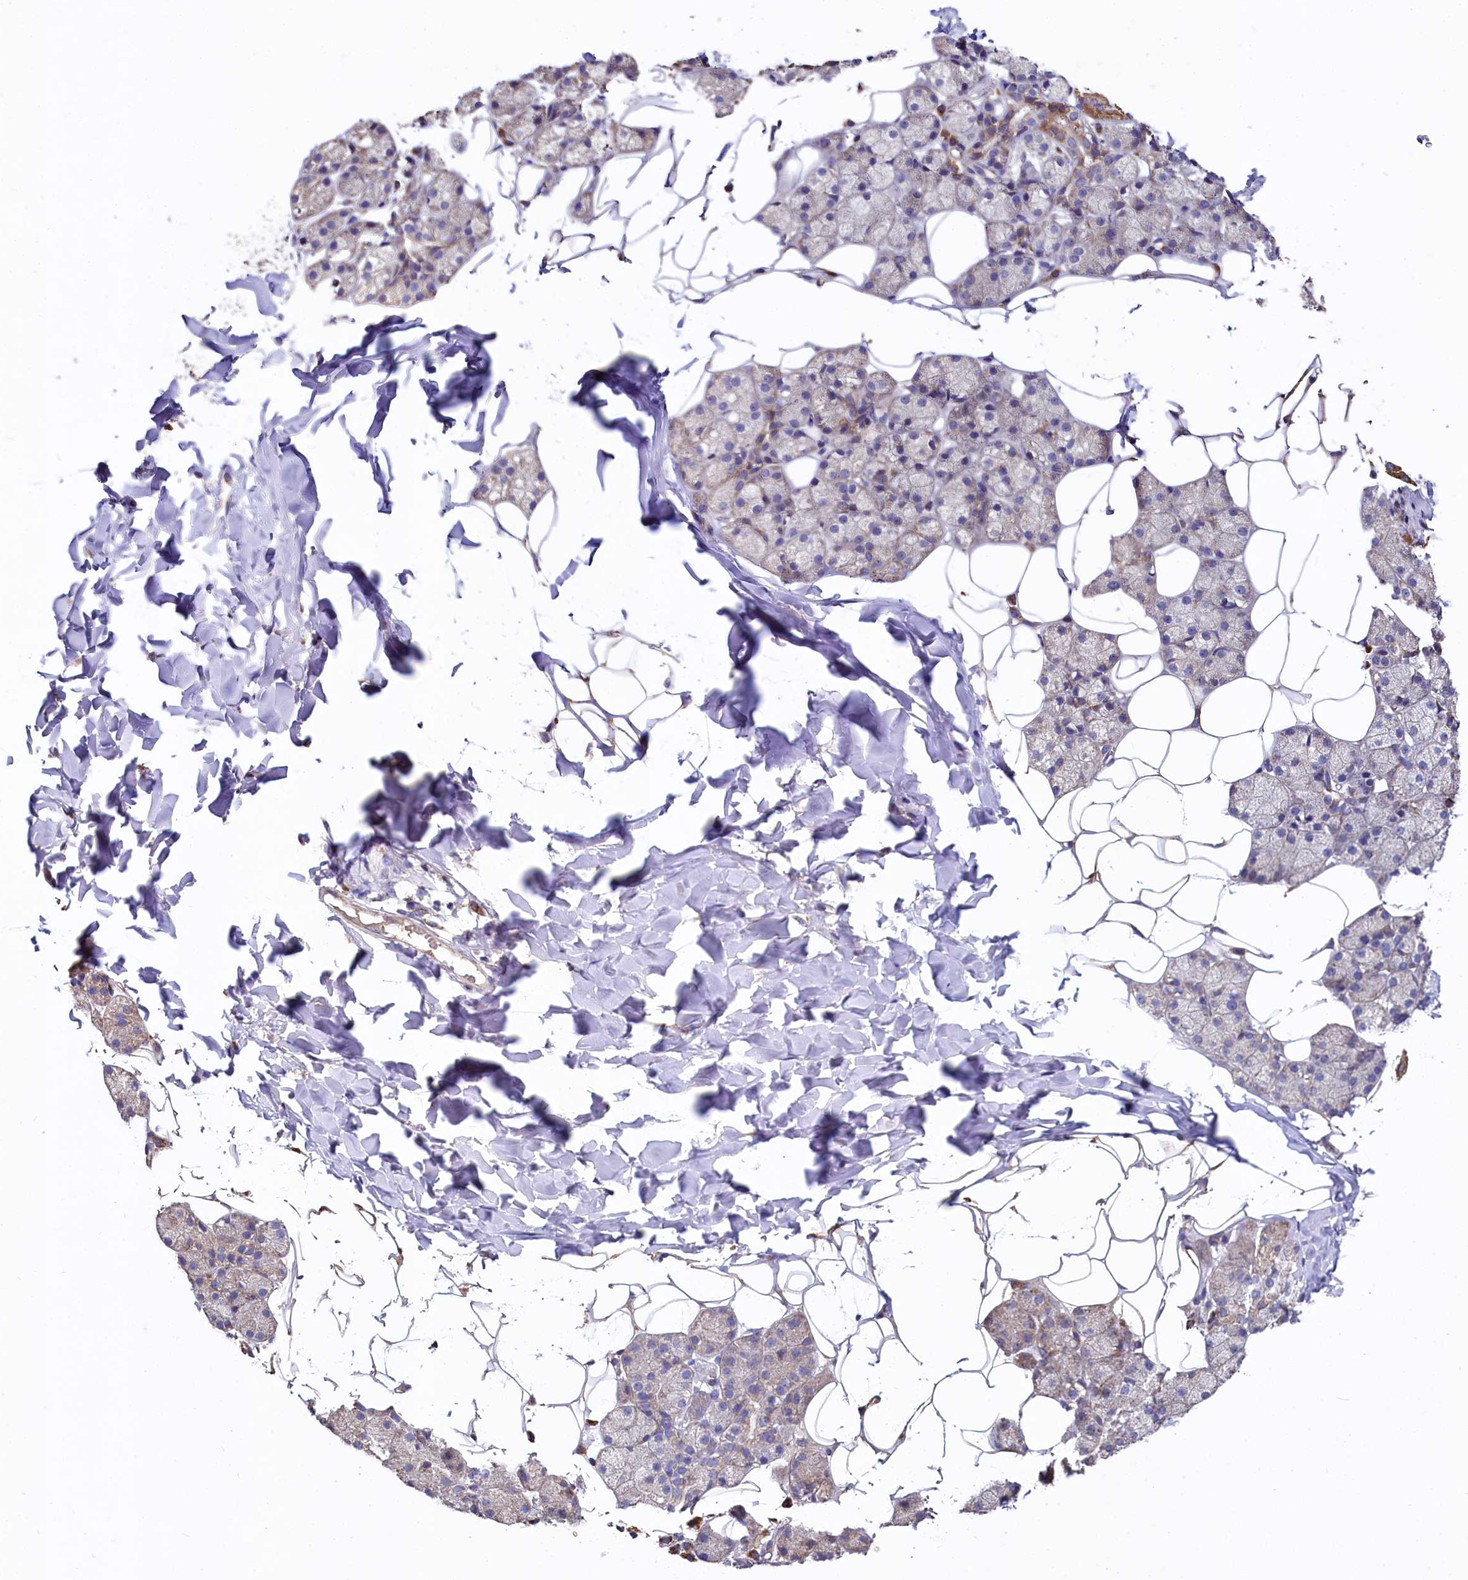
{"staining": {"intensity": "moderate", "quantity": "25%-75%", "location": "cytoplasmic/membranous"}, "tissue": "salivary gland", "cell_type": "Glandular cells", "image_type": "normal", "snomed": [{"axis": "morphology", "description": "Normal tissue, NOS"}, {"axis": "topography", "description": "Salivary gland"}], "caption": "Immunohistochemical staining of normal salivary gland exhibits 25%-75% levels of moderate cytoplasmic/membranous protein expression in about 25%-75% of glandular cells. (IHC, brightfield microscopy, high magnification).", "gene": "SPRYD3", "patient": {"sex": "female", "age": 33}}